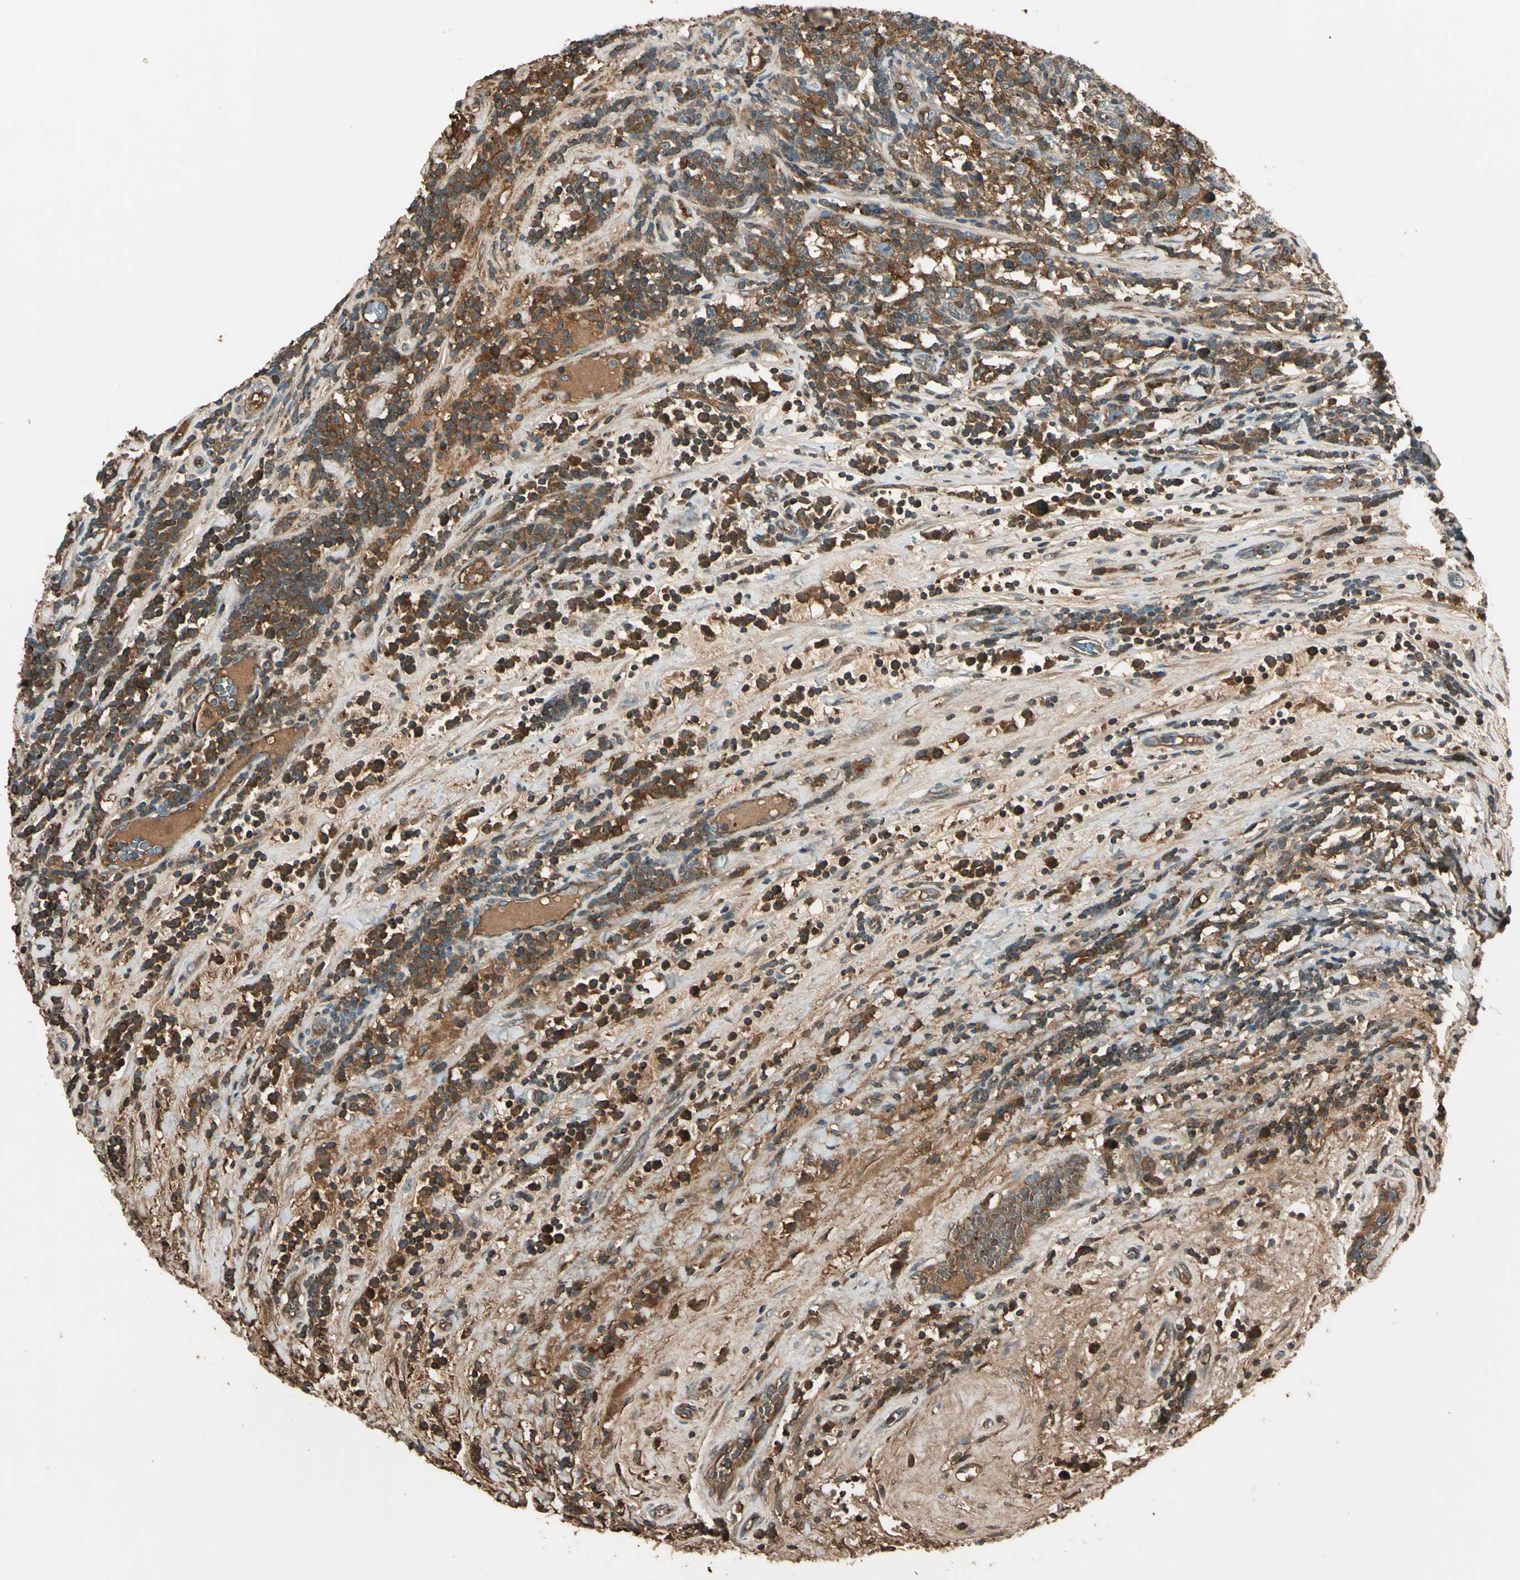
{"staining": {"intensity": "moderate", "quantity": ">75%", "location": "cytoplasmic/membranous"}, "tissue": "testis cancer", "cell_type": "Tumor cells", "image_type": "cancer", "snomed": [{"axis": "morphology", "description": "Seminoma, NOS"}, {"axis": "topography", "description": "Testis"}], "caption": "Seminoma (testis) stained with a protein marker exhibits moderate staining in tumor cells.", "gene": "STX11", "patient": {"sex": "male", "age": 43}}